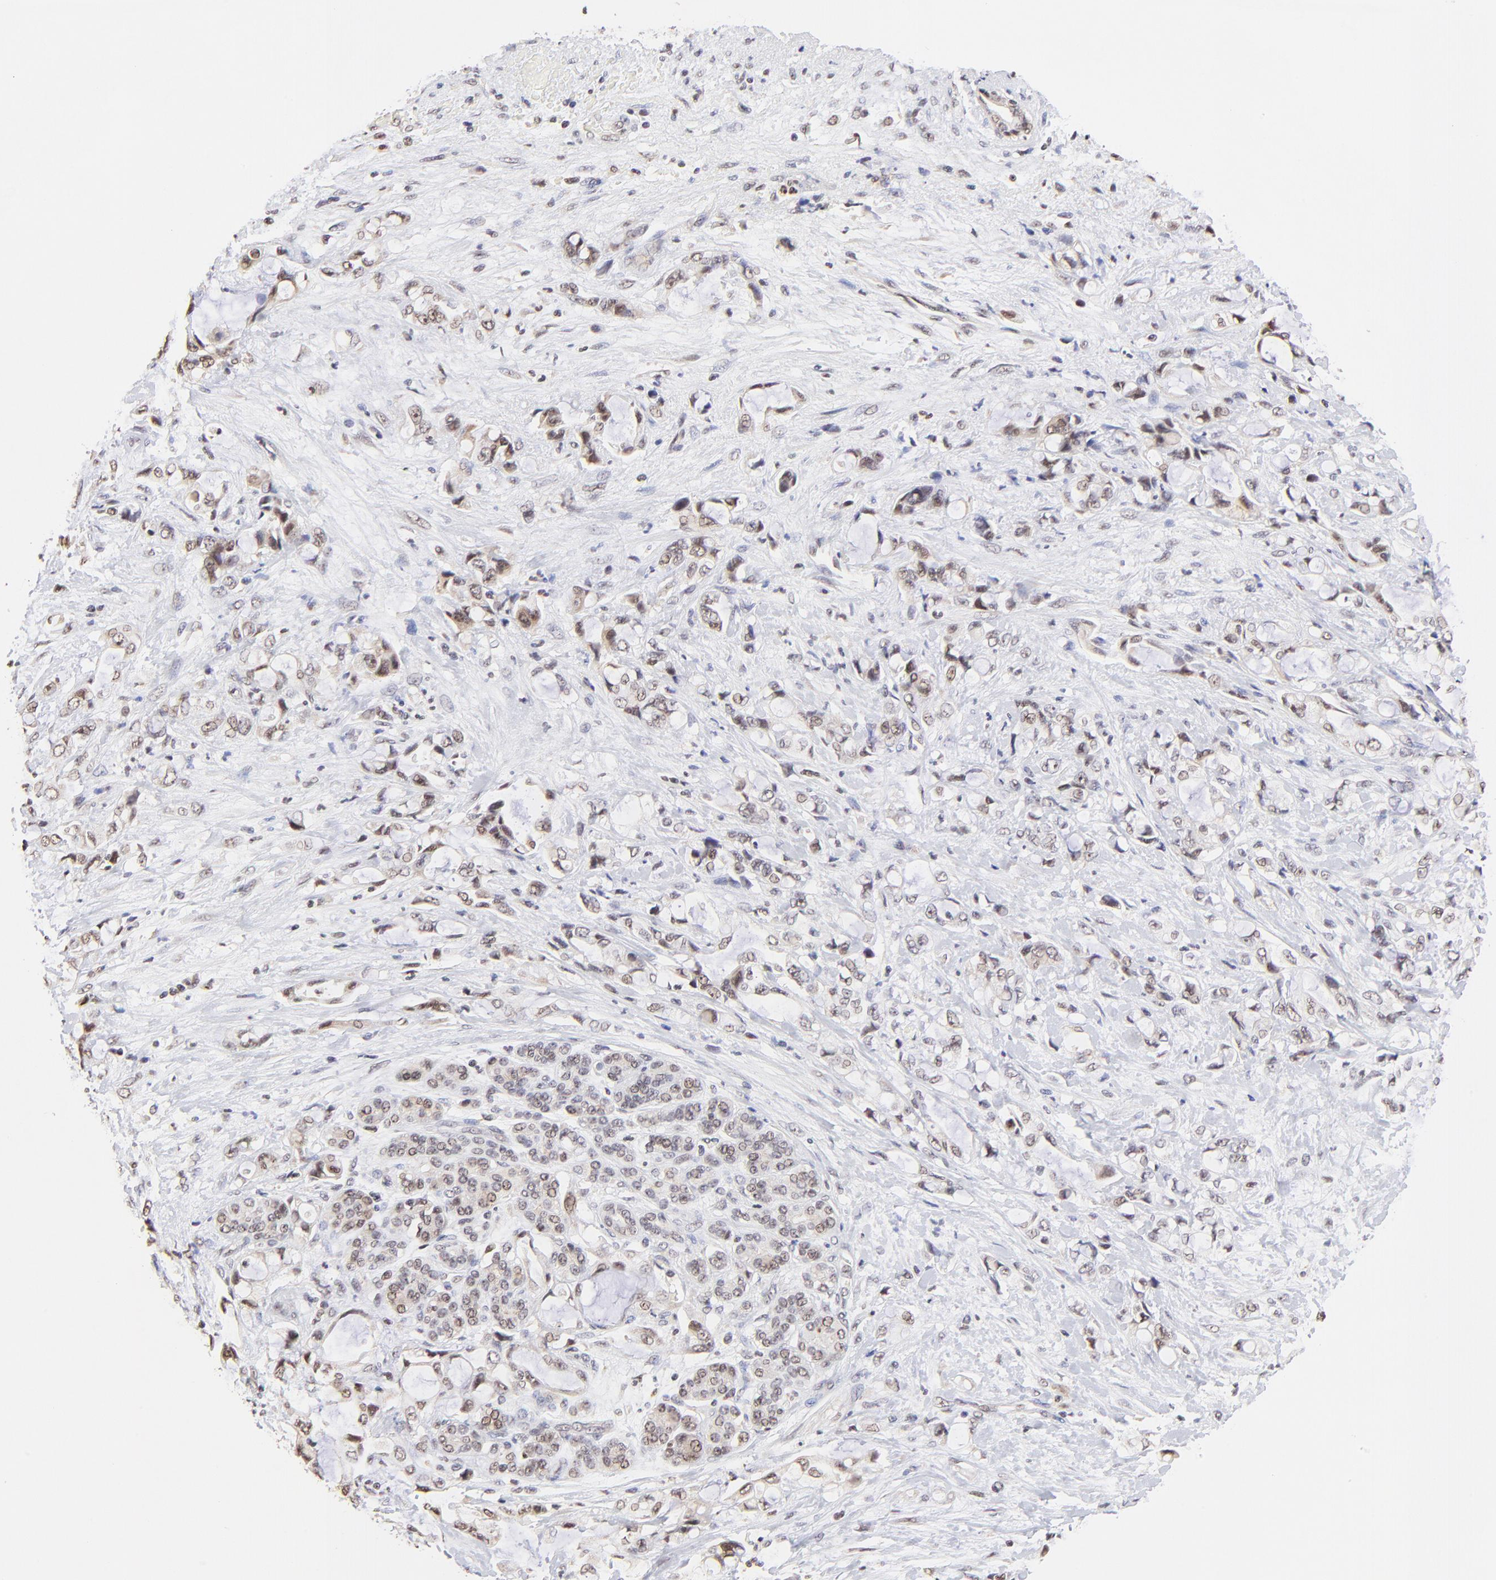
{"staining": {"intensity": "weak", "quantity": ">75%", "location": "nuclear"}, "tissue": "pancreatic cancer", "cell_type": "Tumor cells", "image_type": "cancer", "snomed": [{"axis": "morphology", "description": "Adenocarcinoma, NOS"}, {"axis": "topography", "description": "Pancreas"}], "caption": "There is low levels of weak nuclear staining in tumor cells of pancreatic cancer (adenocarcinoma), as demonstrated by immunohistochemical staining (brown color).", "gene": "ZNF670", "patient": {"sex": "female", "age": 70}}